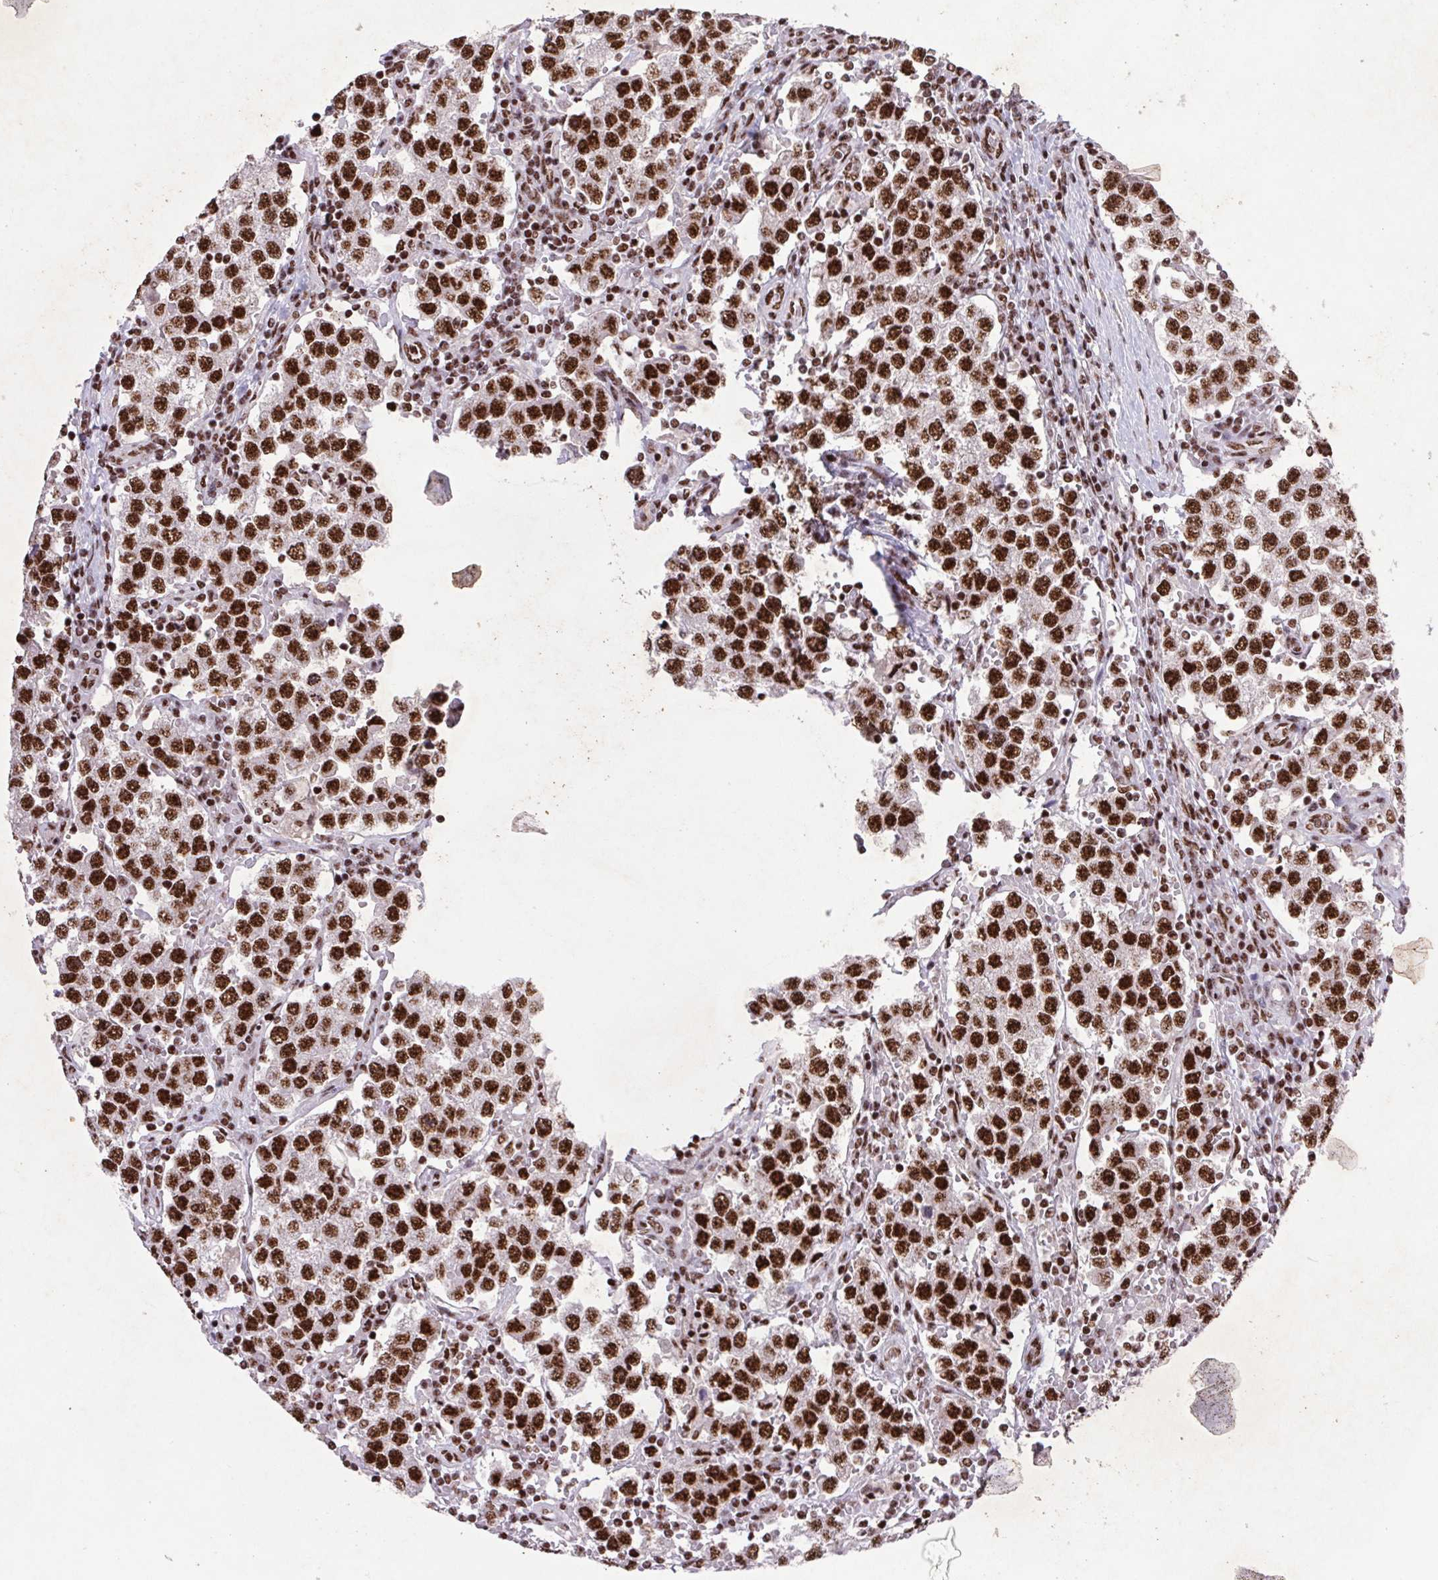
{"staining": {"intensity": "strong", "quantity": ">75%", "location": "nuclear"}, "tissue": "testis cancer", "cell_type": "Tumor cells", "image_type": "cancer", "snomed": [{"axis": "morphology", "description": "Seminoma, NOS"}, {"axis": "topography", "description": "Testis"}], "caption": "DAB (3,3'-diaminobenzidine) immunohistochemical staining of testis seminoma exhibits strong nuclear protein staining in approximately >75% of tumor cells.", "gene": "LDLRAD4", "patient": {"sex": "male", "age": 37}}